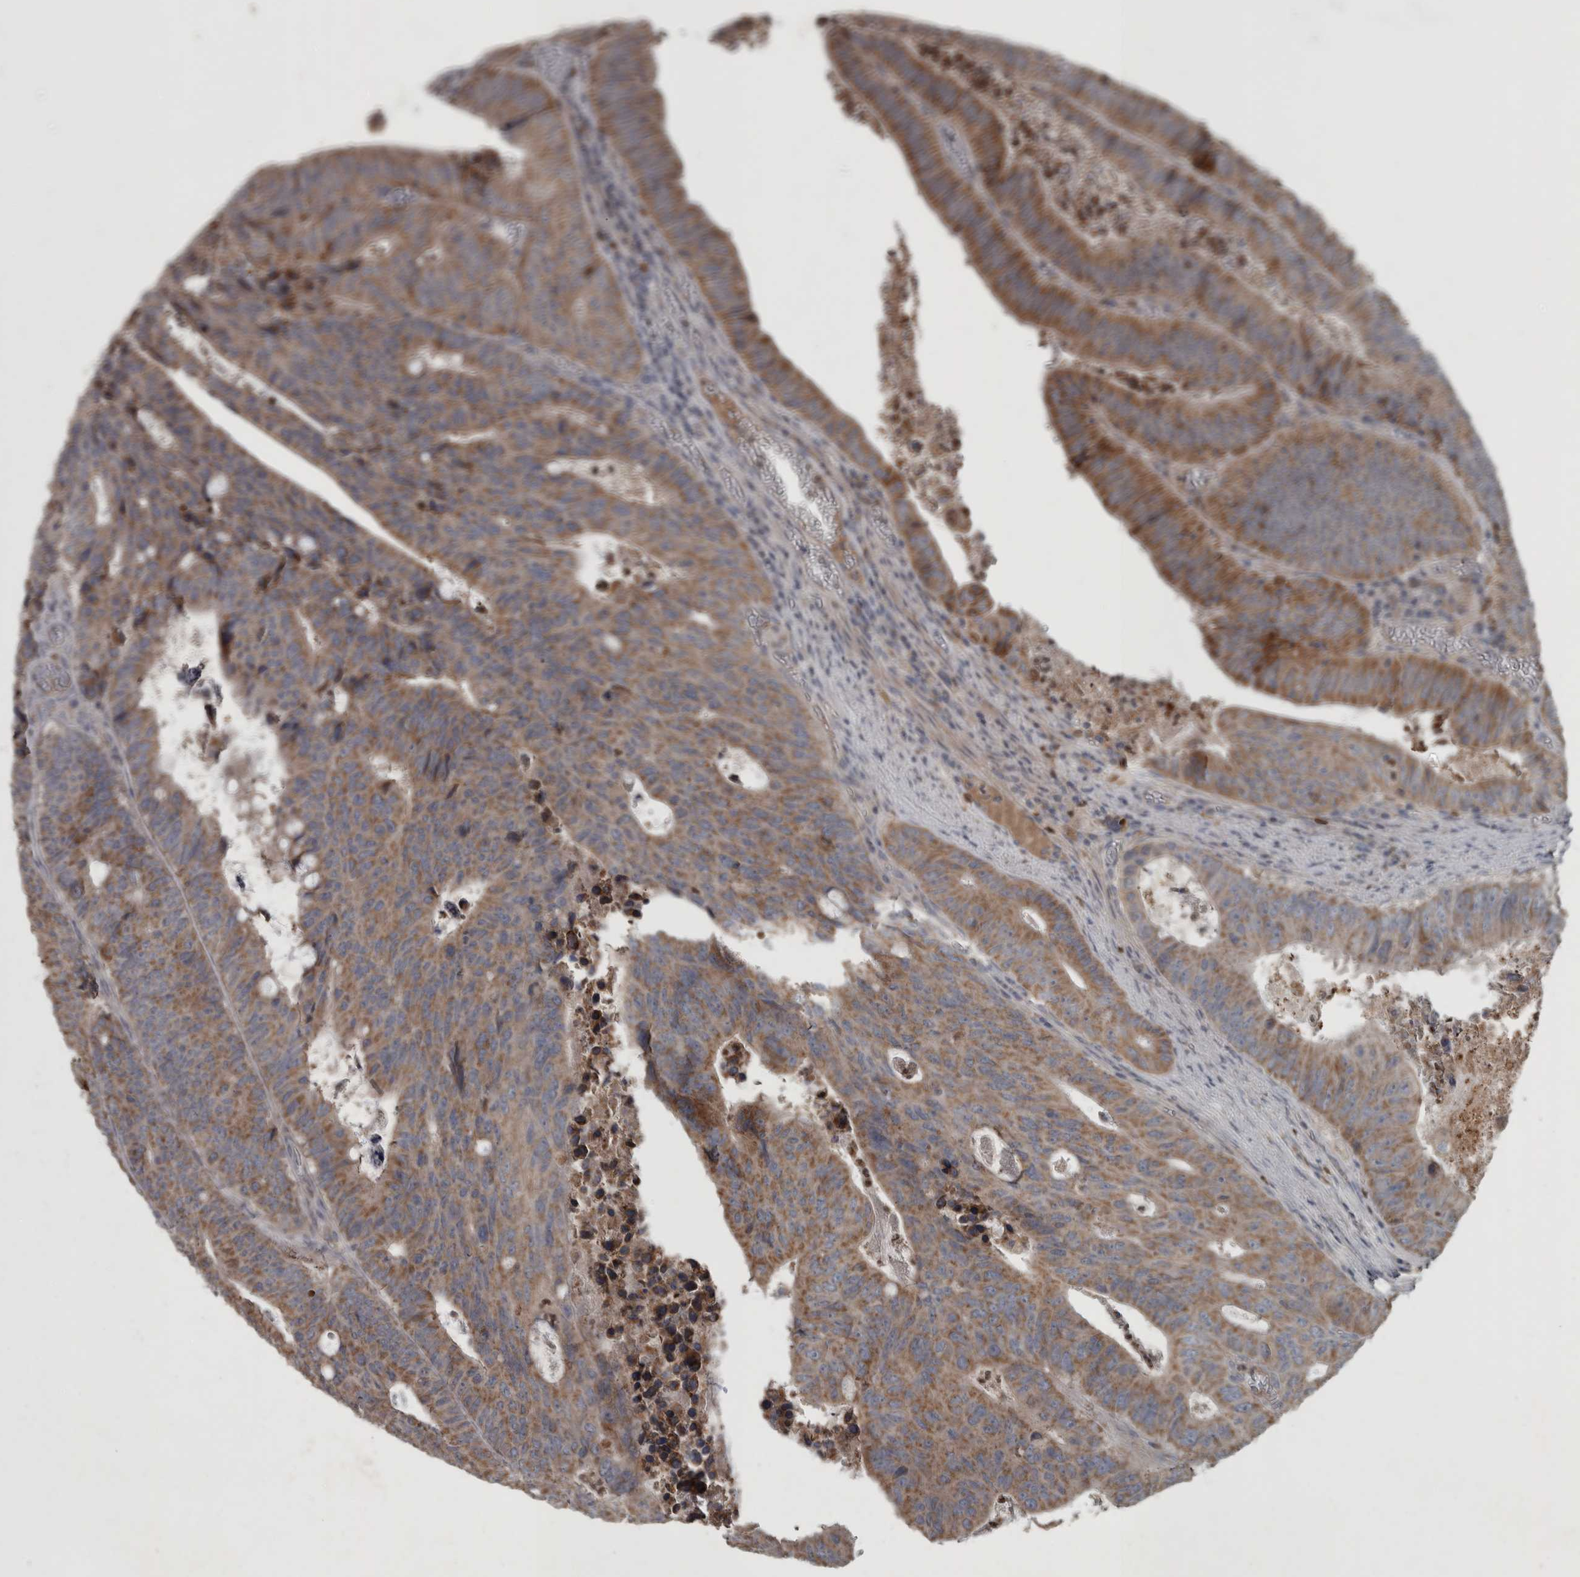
{"staining": {"intensity": "moderate", "quantity": ">75%", "location": "cytoplasmic/membranous"}, "tissue": "colorectal cancer", "cell_type": "Tumor cells", "image_type": "cancer", "snomed": [{"axis": "morphology", "description": "Adenocarcinoma, NOS"}, {"axis": "topography", "description": "Colon"}], "caption": "An IHC photomicrograph of tumor tissue is shown. Protein staining in brown labels moderate cytoplasmic/membranous positivity in colorectal adenocarcinoma within tumor cells. Ihc stains the protein in brown and the nuclei are stained blue.", "gene": "PPP1R3C", "patient": {"sex": "male", "age": 87}}